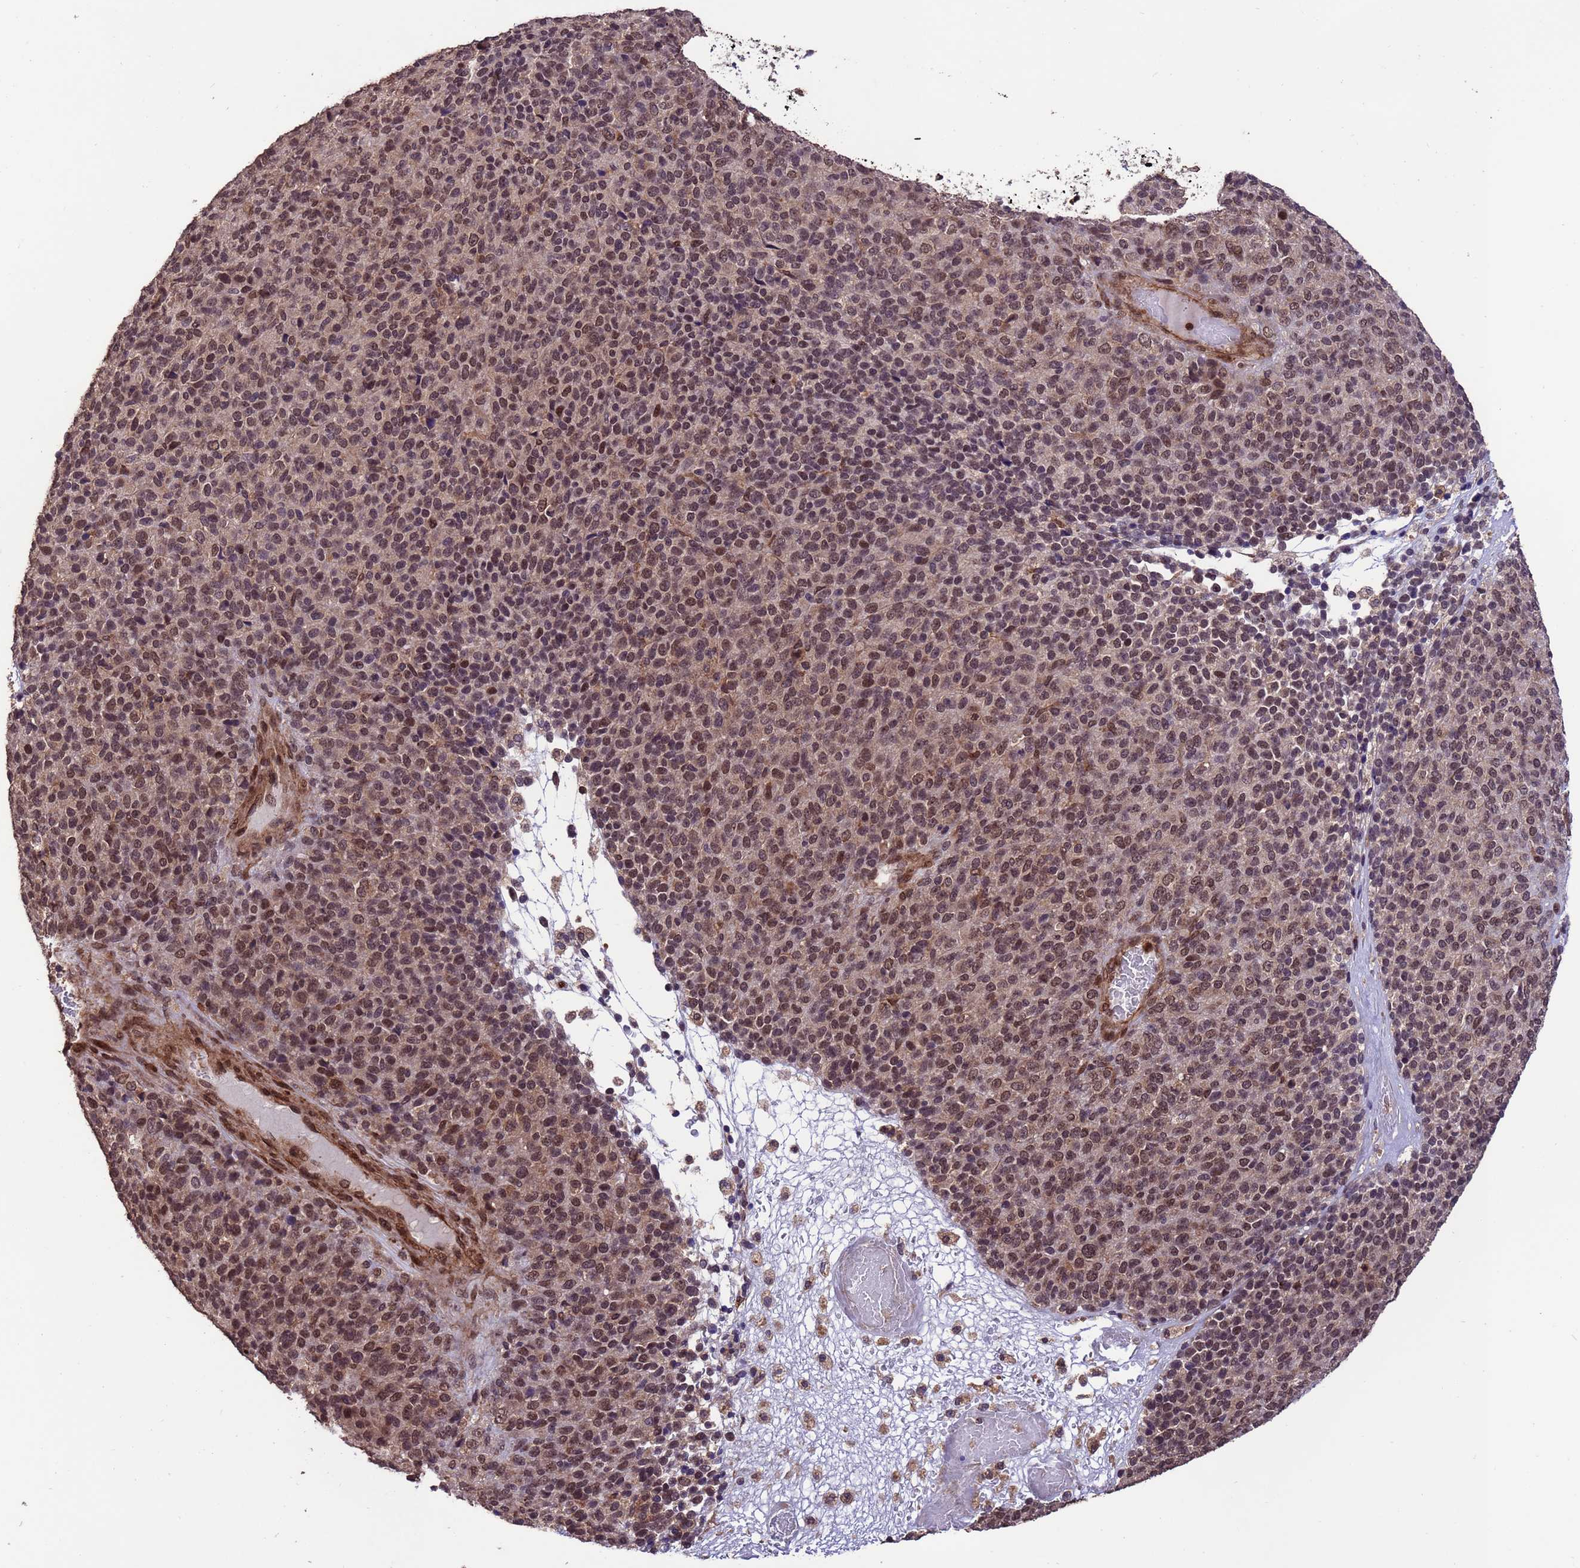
{"staining": {"intensity": "moderate", "quantity": ">75%", "location": "nuclear"}, "tissue": "melanoma", "cell_type": "Tumor cells", "image_type": "cancer", "snomed": [{"axis": "morphology", "description": "Malignant melanoma, Metastatic site"}, {"axis": "topography", "description": "Brain"}], "caption": "Protein expression analysis of melanoma demonstrates moderate nuclear positivity in approximately >75% of tumor cells. Immunohistochemistry (ihc) stains the protein of interest in brown and the nuclei are stained blue.", "gene": "VSTM4", "patient": {"sex": "female", "age": 56}}